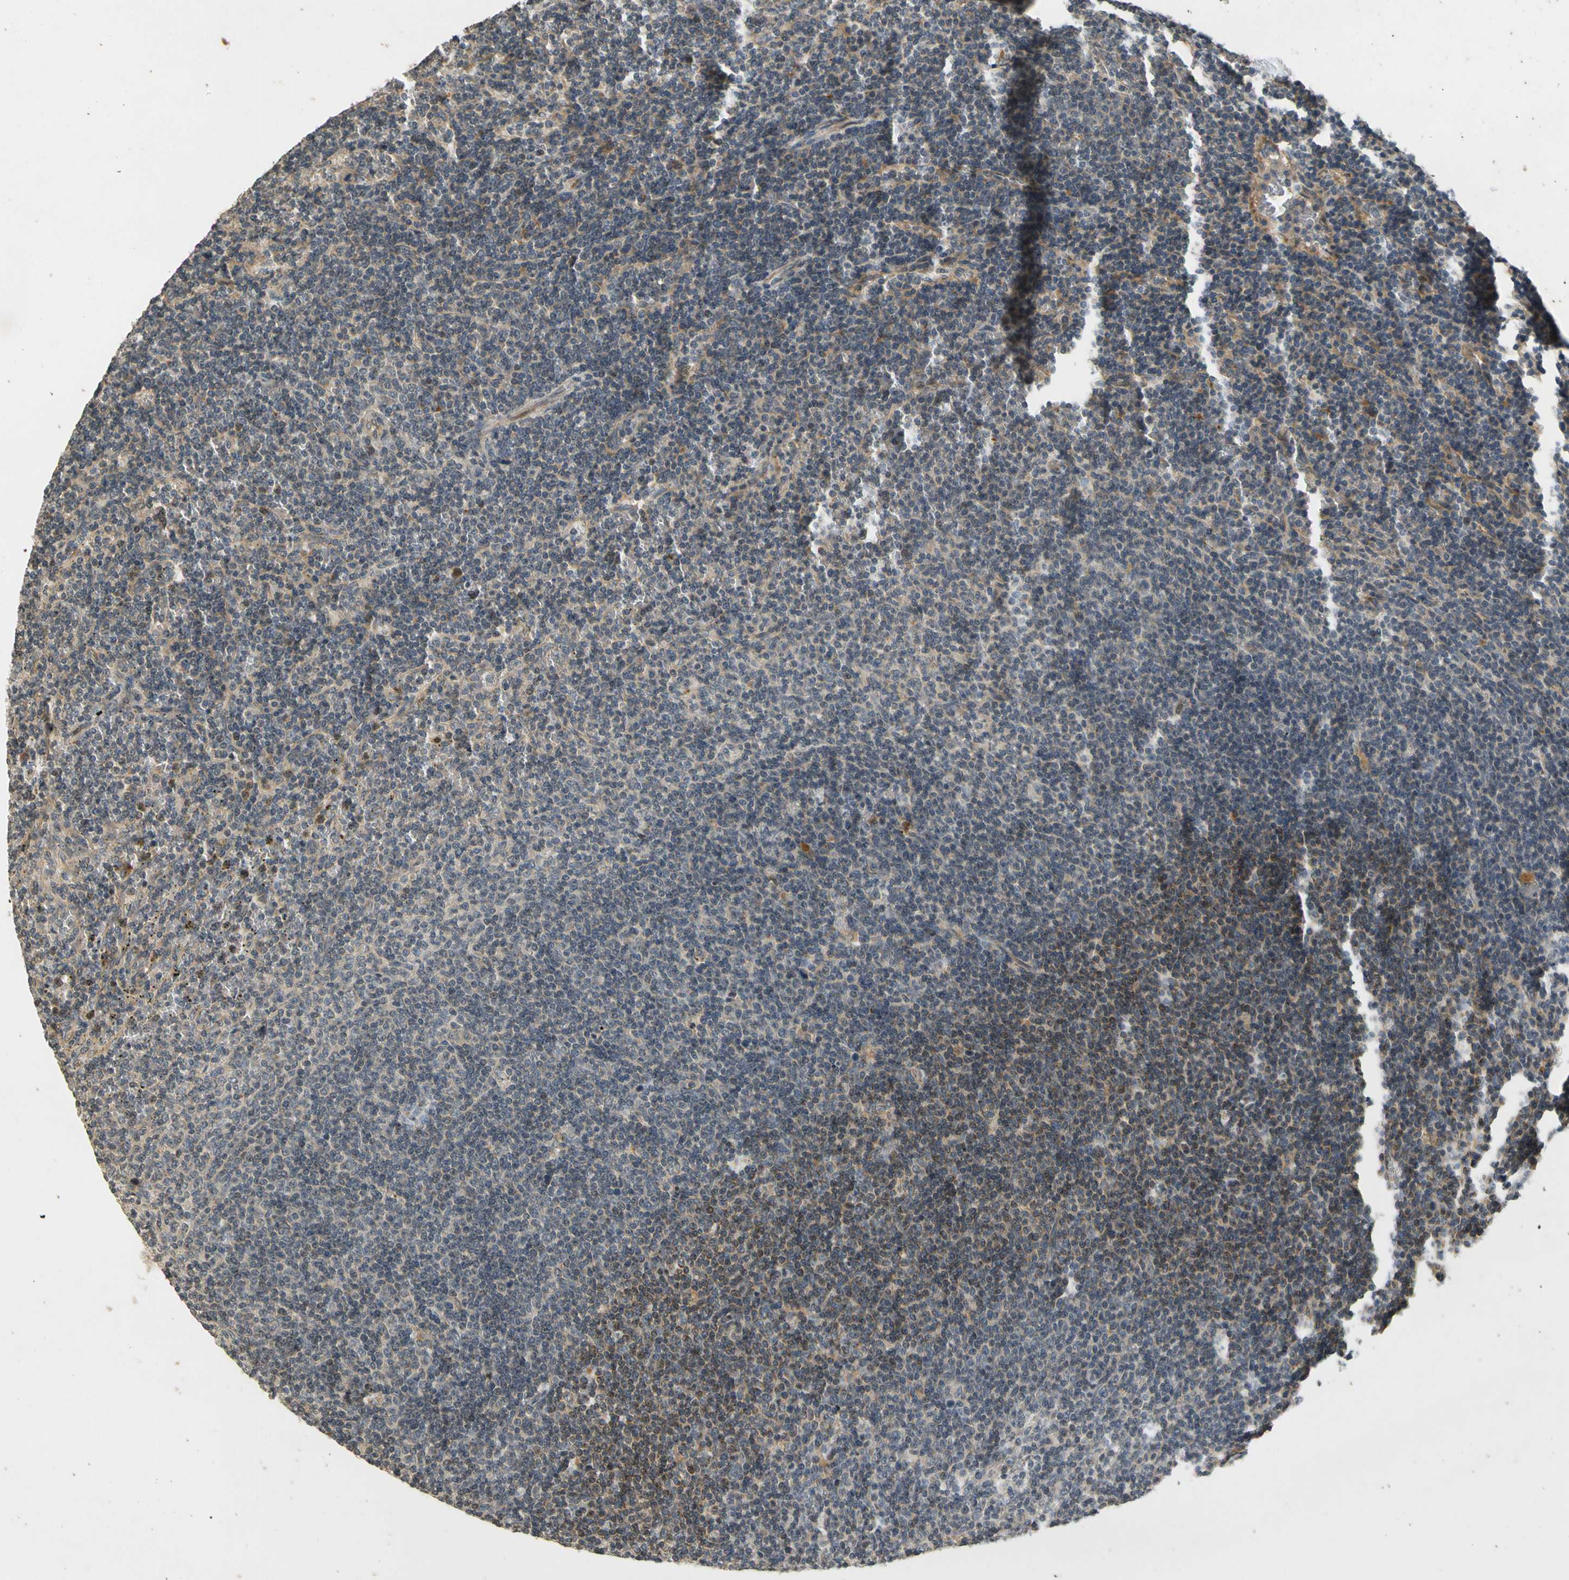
{"staining": {"intensity": "weak", "quantity": ">75%", "location": "cytoplasmic/membranous"}, "tissue": "lymphoma", "cell_type": "Tumor cells", "image_type": "cancer", "snomed": [{"axis": "morphology", "description": "Malignant lymphoma, non-Hodgkin's type, Low grade"}, {"axis": "topography", "description": "Spleen"}], "caption": "Protein expression analysis of lymphoma demonstrates weak cytoplasmic/membranous staining in about >75% of tumor cells.", "gene": "ATP2C1", "patient": {"sex": "female", "age": 50}}